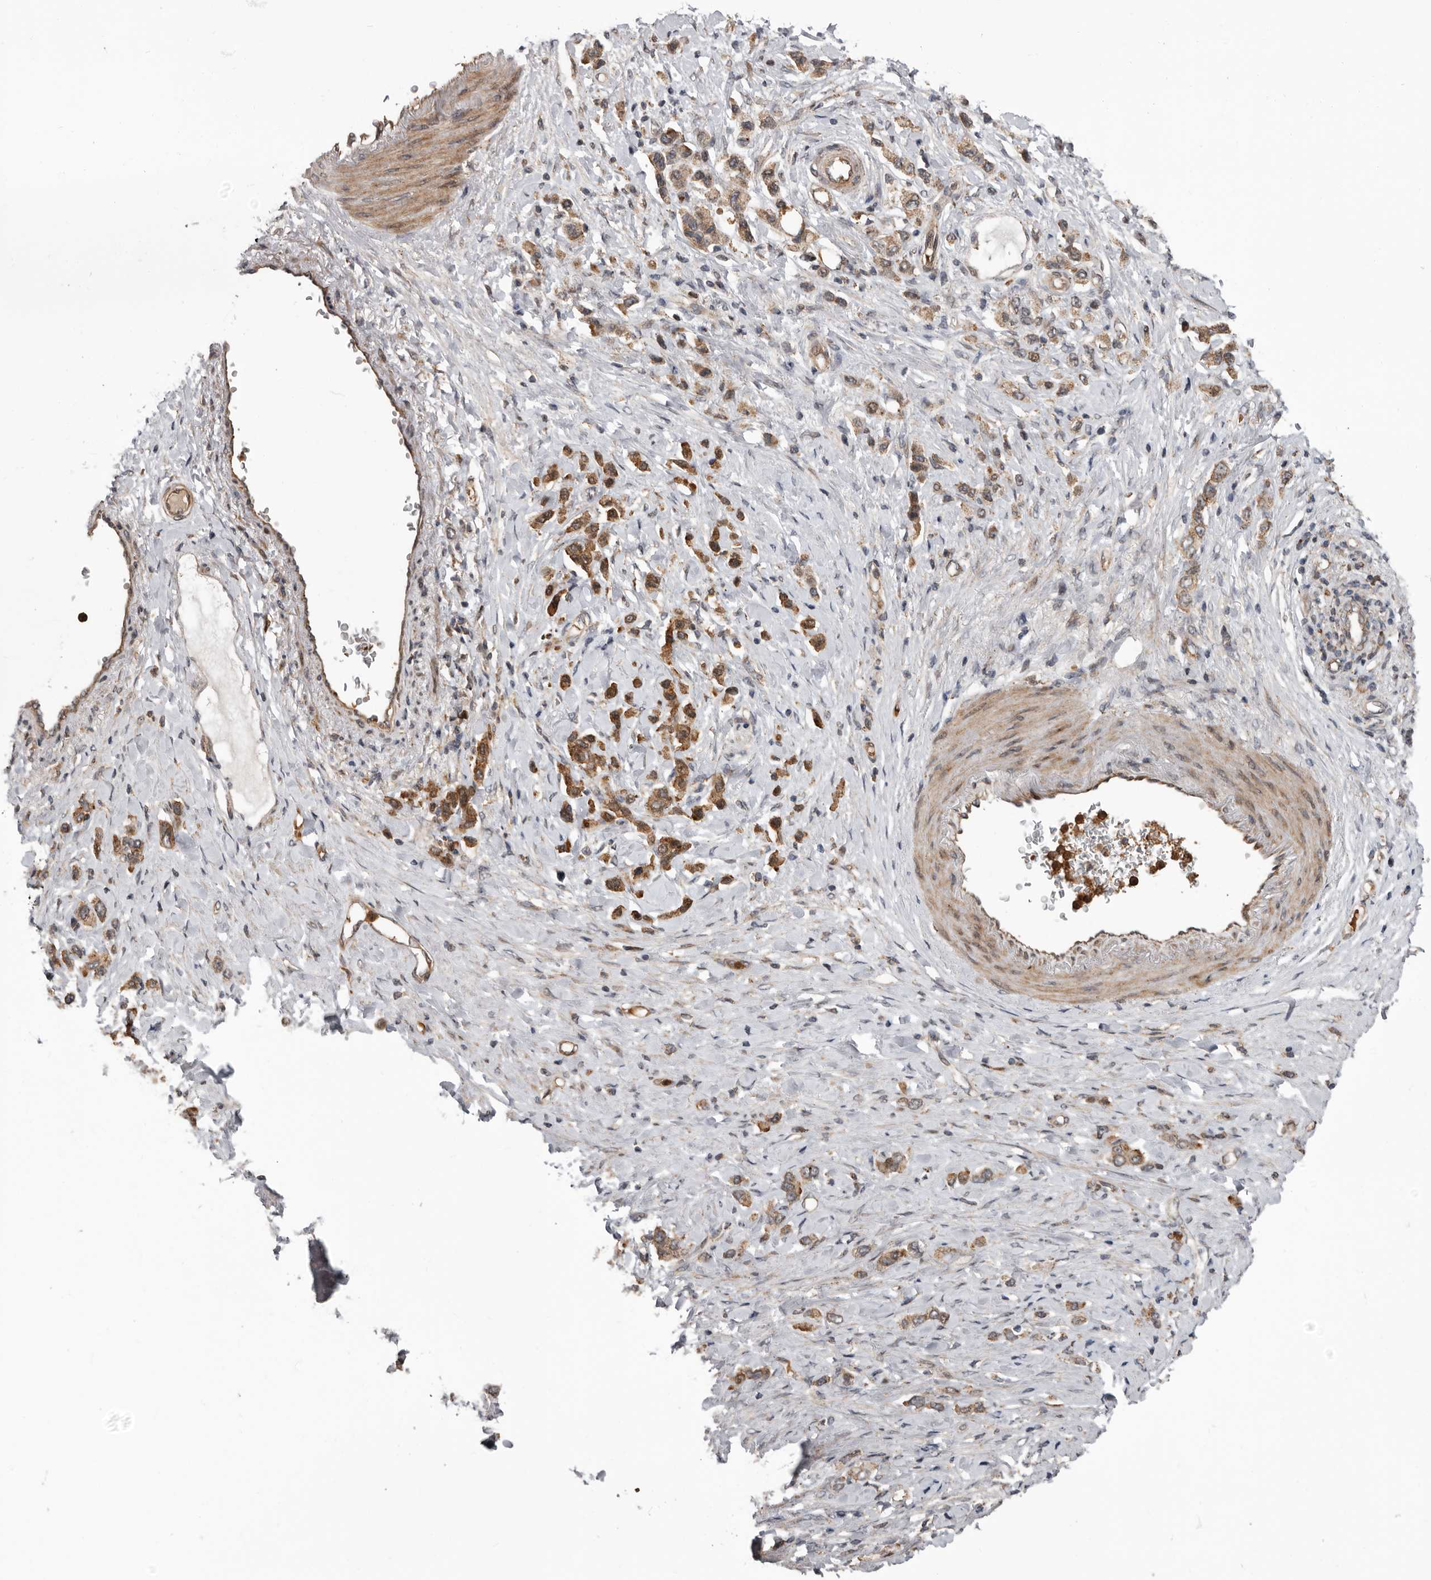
{"staining": {"intensity": "moderate", "quantity": ">75%", "location": "cytoplasmic/membranous"}, "tissue": "stomach cancer", "cell_type": "Tumor cells", "image_type": "cancer", "snomed": [{"axis": "morphology", "description": "Adenocarcinoma, NOS"}, {"axis": "topography", "description": "Stomach"}], "caption": "This is a micrograph of immunohistochemistry (IHC) staining of stomach adenocarcinoma, which shows moderate staining in the cytoplasmic/membranous of tumor cells.", "gene": "FGFR4", "patient": {"sex": "female", "age": 65}}